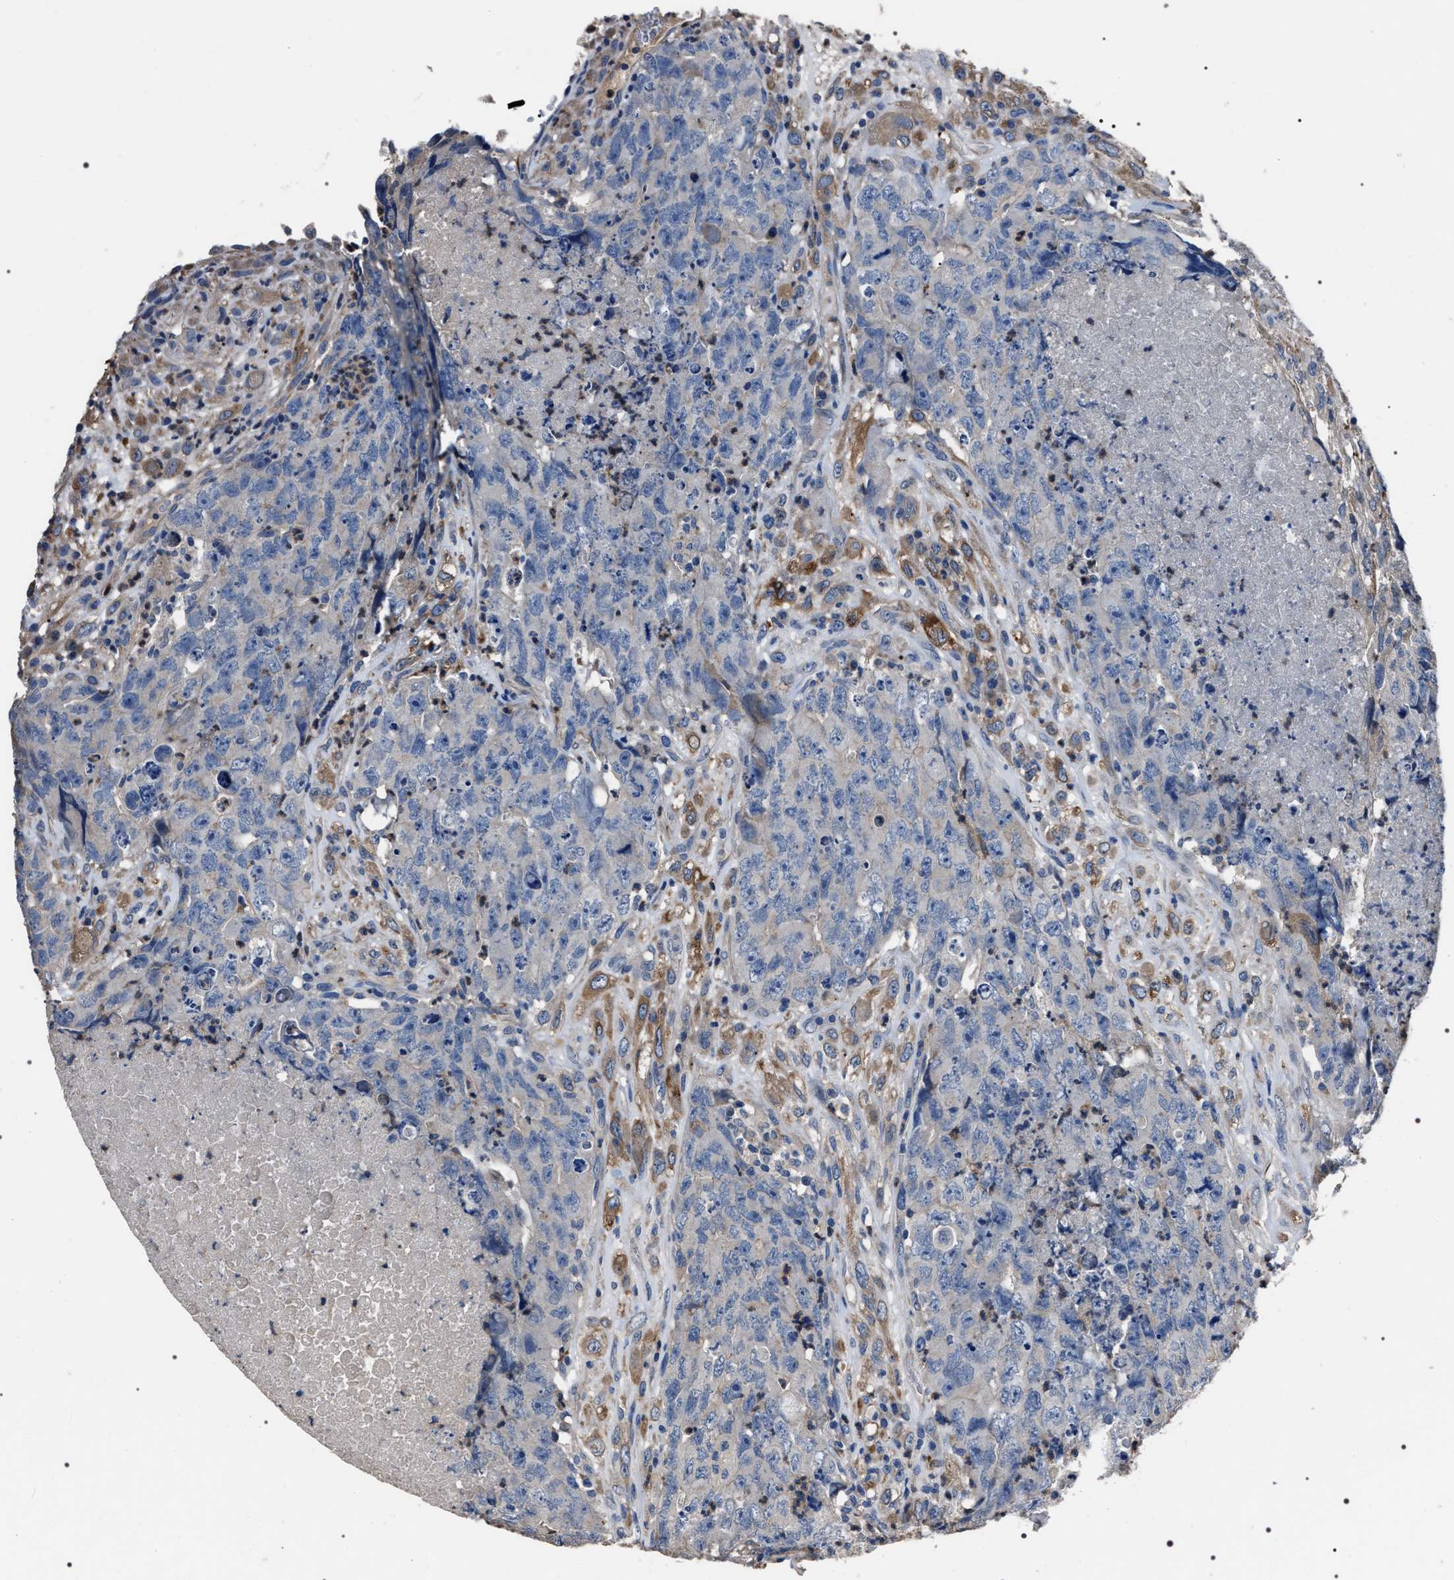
{"staining": {"intensity": "negative", "quantity": "none", "location": "none"}, "tissue": "testis cancer", "cell_type": "Tumor cells", "image_type": "cancer", "snomed": [{"axis": "morphology", "description": "Carcinoma, Embryonal, NOS"}, {"axis": "topography", "description": "Testis"}], "caption": "IHC photomicrograph of neoplastic tissue: testis cancer (embryonal carcinoma) stained with DAB shows no significant protein expression in tumor cells.", "gene": "TRIM54", "patient": {"sex": "male", "age": 32}}